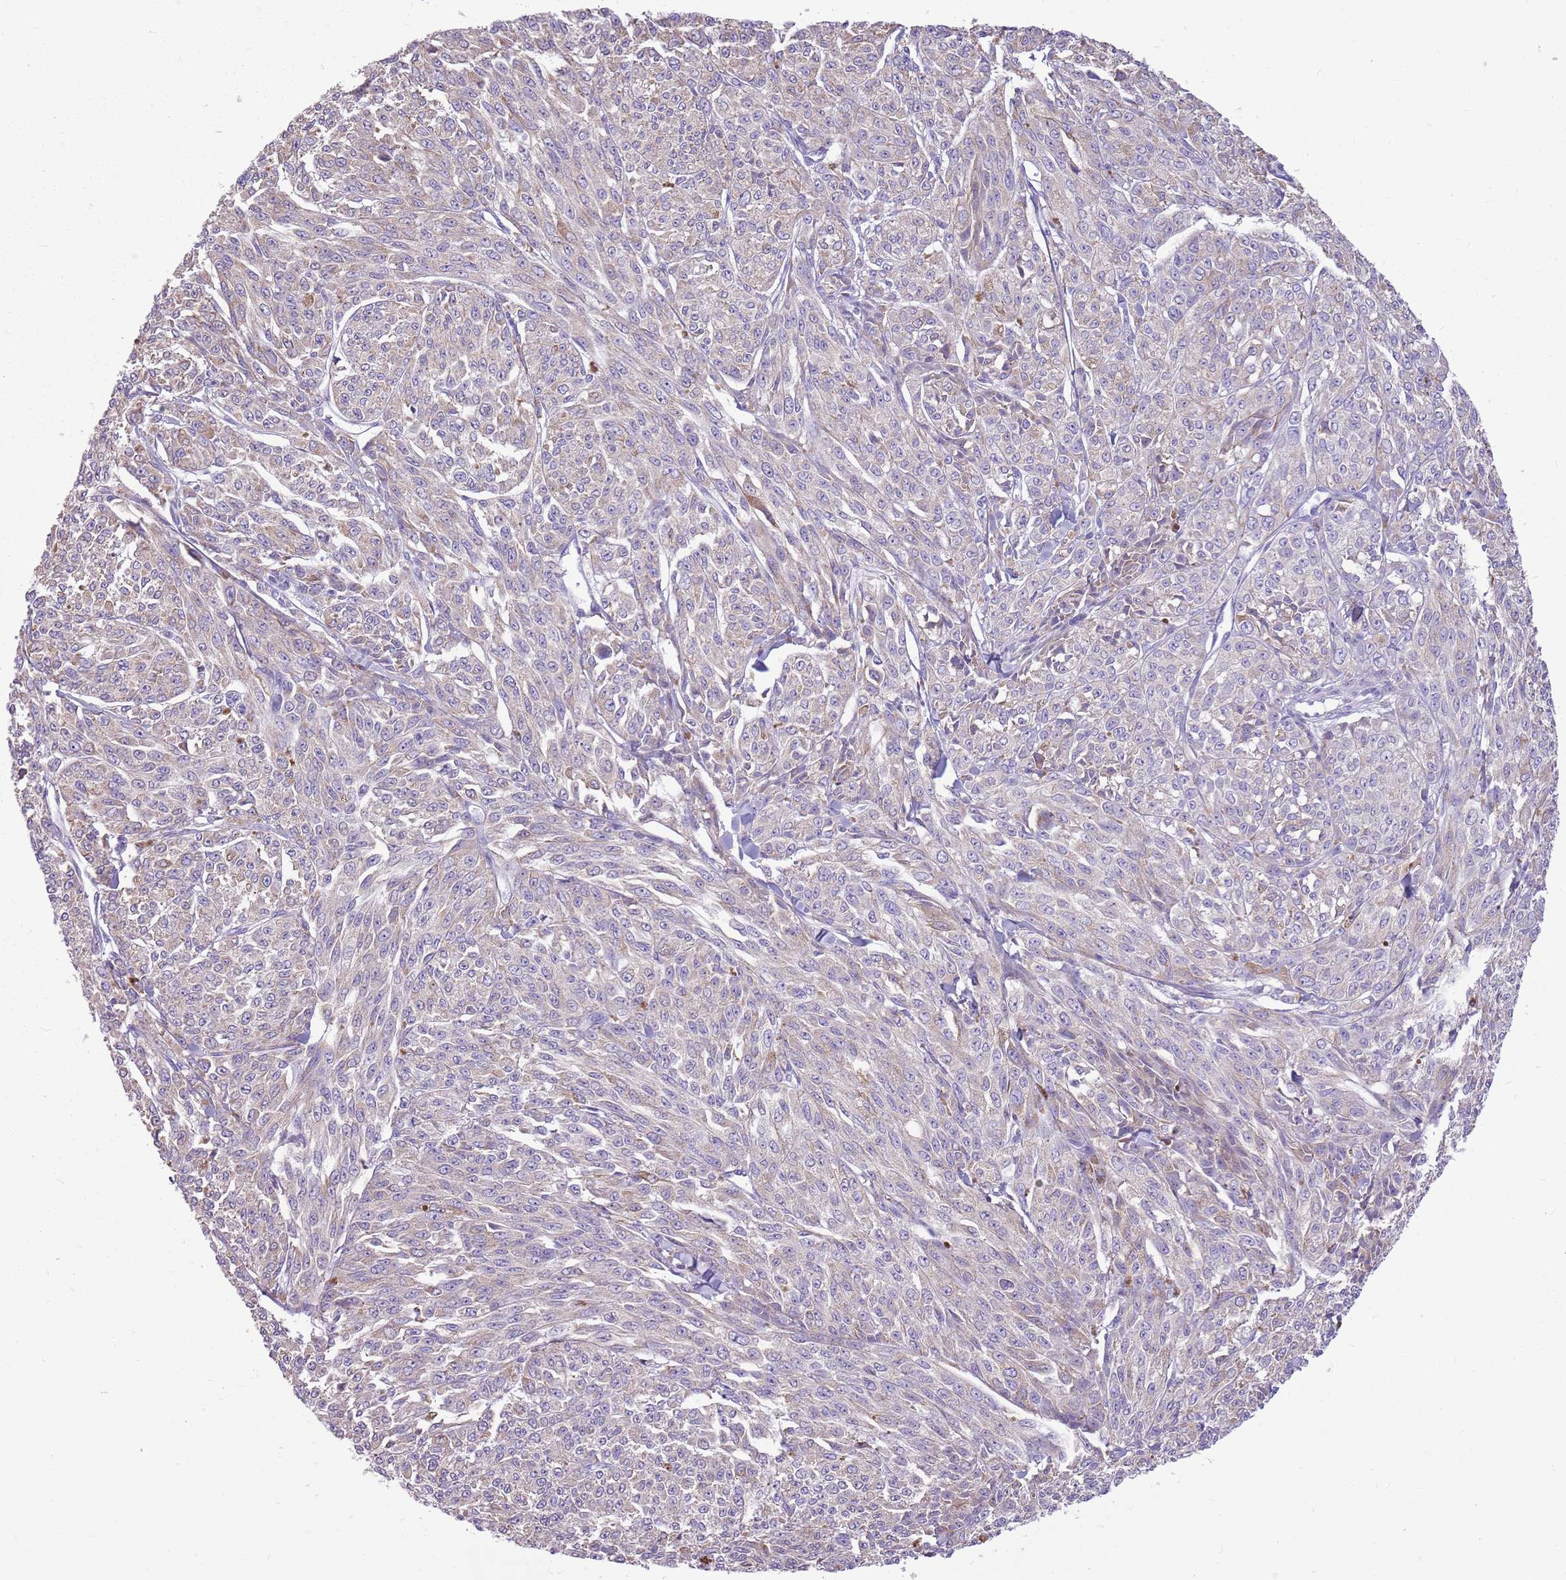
{"staining": {"intensity": "negative", "quantity": "none", "location": "none"}, "tissue": "melanoma", "cell_type": "Tumor cells", "image_type": "cancer", "snomed": [{"axis": "morphology", "description": "Malignant melanoma, NOS"}, {"axis": "topography", "description": "Skin"}], "caption": "Immunohistochemistry of malignant melanoma exhibits no positivity in tumor cells.", "gene": "KCTD19", "patient": {"sex": "female", "age": 52}}